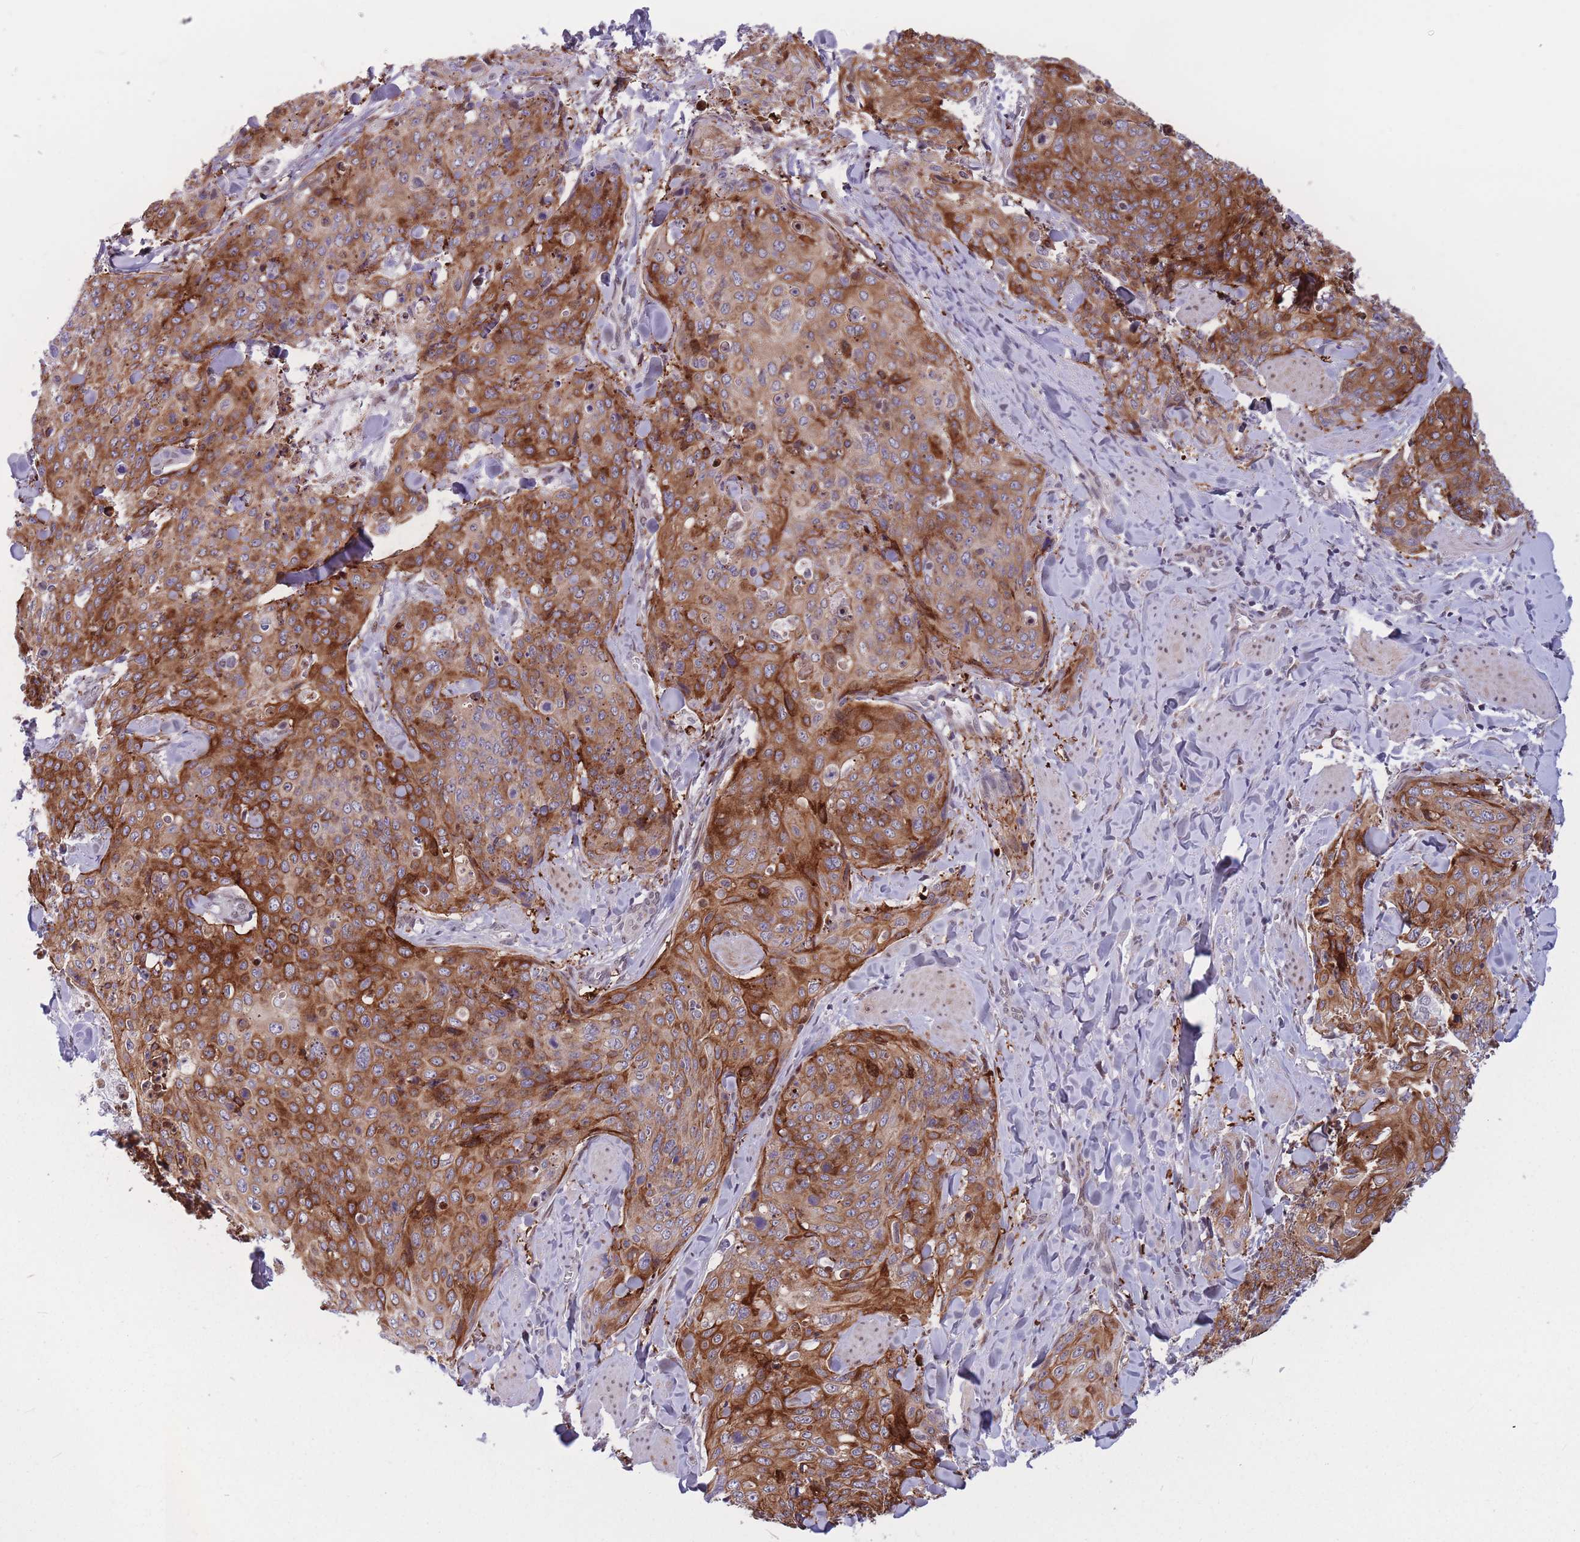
{"staining": {"intensity": "moderate", "quantity": ">75%", "location": "cytoplasmic/membranous"}, "tissue": "skin cancer", "cell_type": "Tumor cells", "image_type": "cancer", "snomed": [{"axis": "morphology", "description": "Squamous cell carcinoma, NOS"}, {"axis": "topography", "description": "Skin"}, {"axis": "topography", "description": "Vulva"}], "caption": "Tumor cells reveal medium levels of moderate cytoplasmic/membranous expression in about >75% of cells in human skin cancer.", "gene": "BCL9L", "patient": {"sex": "female", "age": 85}}